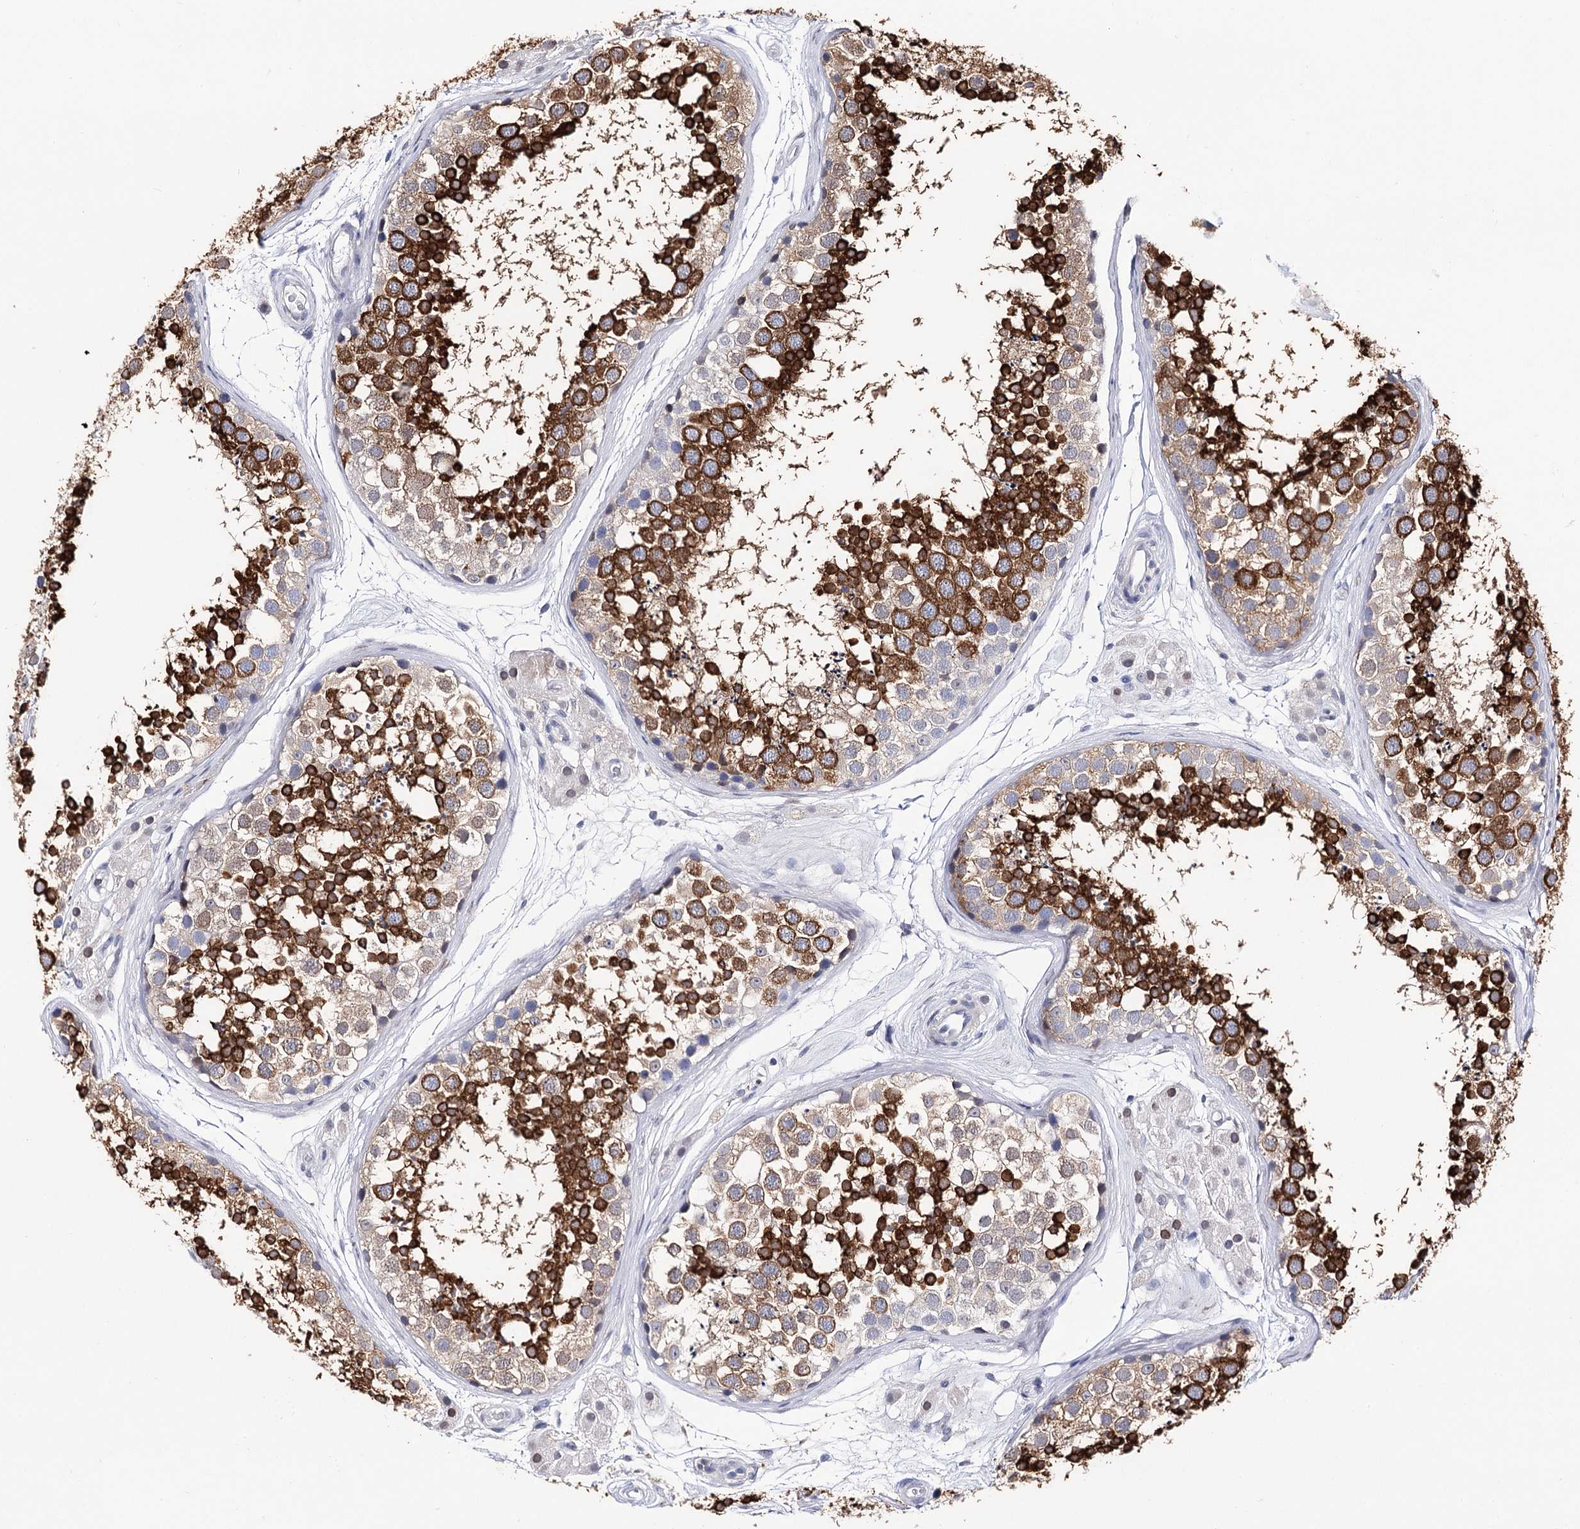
{"staining": {"intensity": "strong", "quantity": ">75%", "location": "cytoplasmic/membranous"}, "tissue": "testis", "cell_type": "Cells in seminiferous ducts", "image_type": "normal", "snomed": [{"axis": "morphology", "description": "Normal tissue, NOS"}, {"axis": "topography", "description": "Testis"}], "caption": "Cells in seminiferous ducts exhibit high levels of strong cytoplasmic/membranous expression in approximately >75% of cells in normal human testis. The protein is stained brown, and the nuclei are stained in blue (DAB IHC with brightfield microscopy, high magnification).", "gene": "TMEM201", "patient": {"sex": "male", "age": 56}}